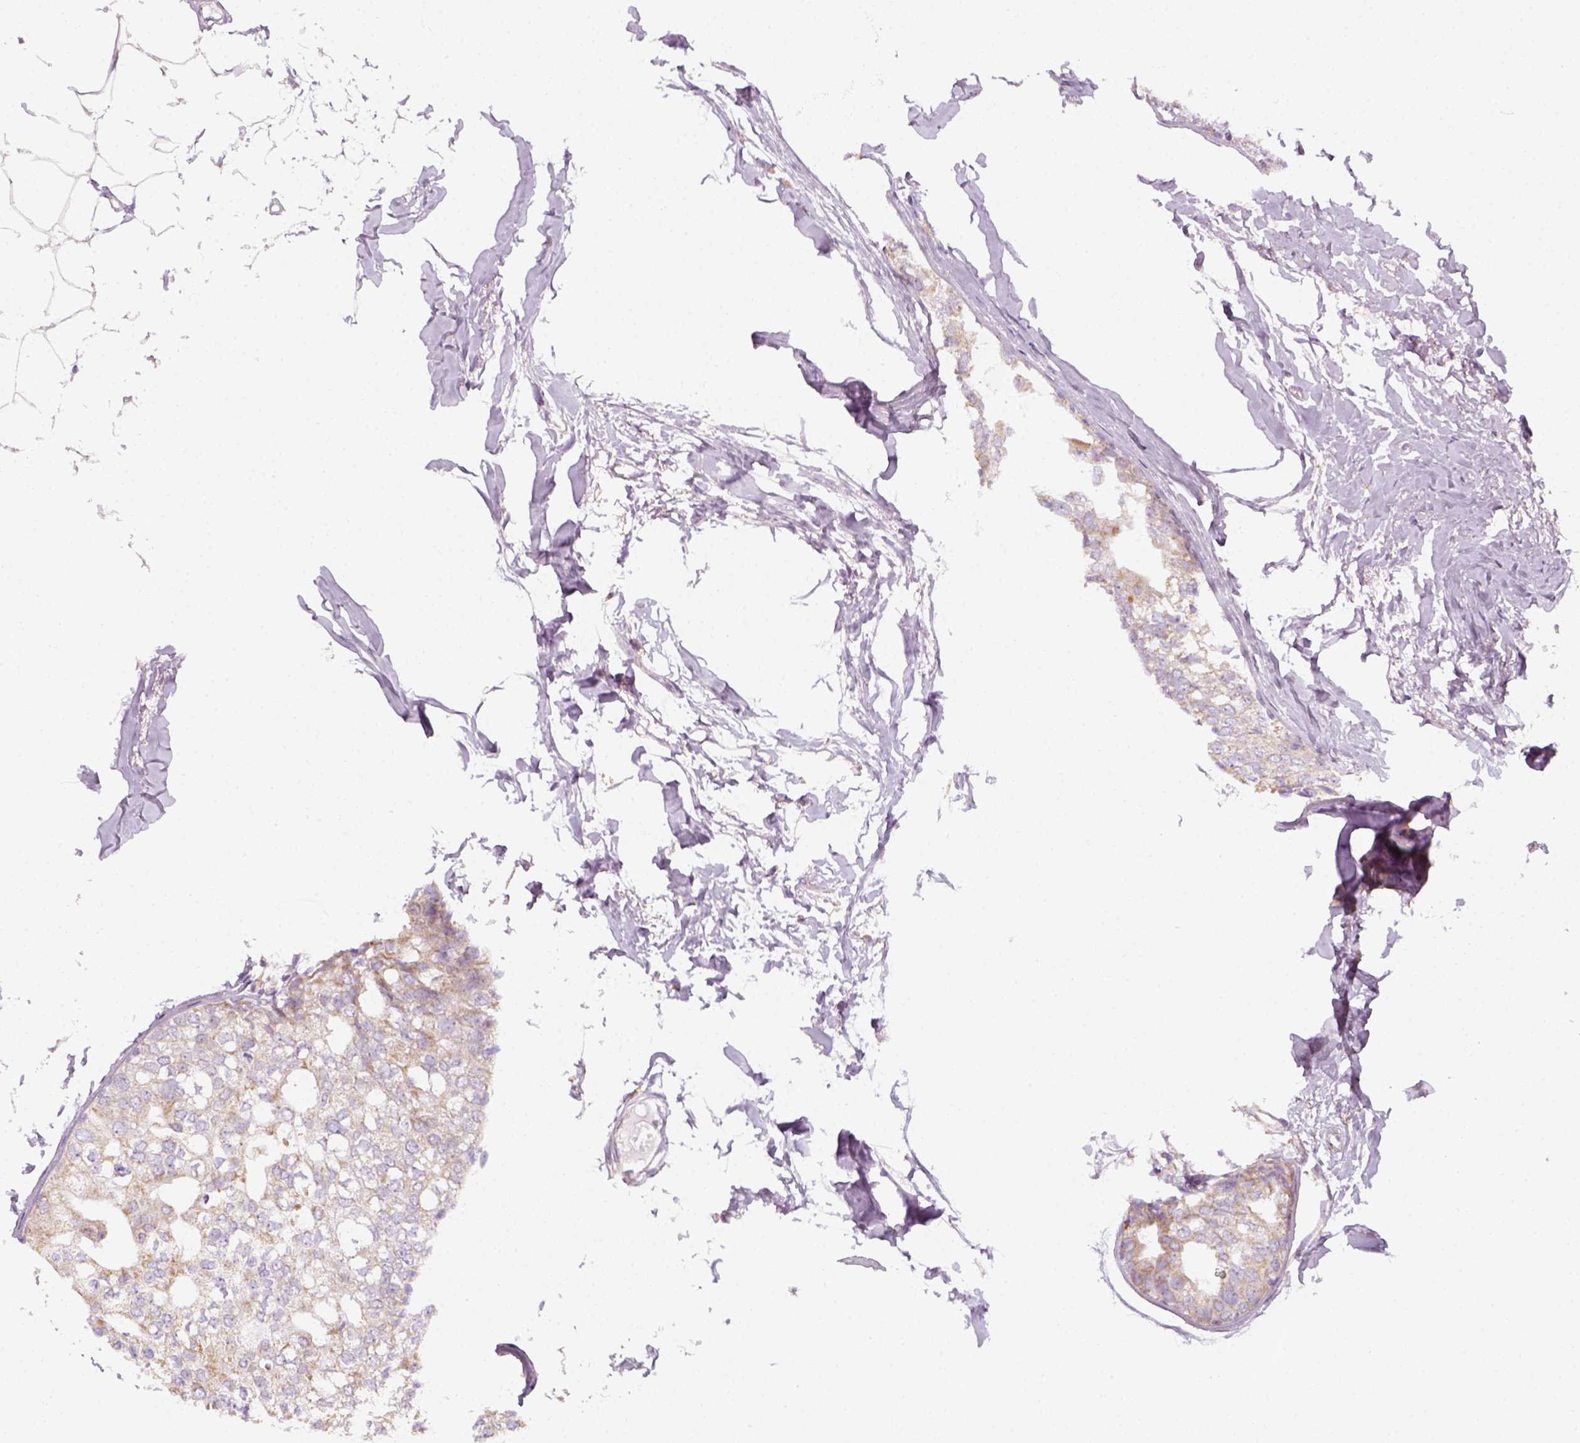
{"staining": {"intensity": "weak", "quantity": "25%-75%", "location": "cytoplasmic/membranous"}, "tissue": "breast cancer", "cell_type": "Tumor cells", "image_type": "cancer", "snomed": [{"axis": "morphology", "description": "Duct carcinoma"}, {"axis": "topography", "description": "Breast"}], "caption": "Immunohistochemical staining of human intraductal carcinoma (breast) displays weak cytoplasmic/membranous protein staining in approximately 25%-75% of tumor cells.", "gene": "AWAT2", "patient": {"sex": "female", "age": 40}}